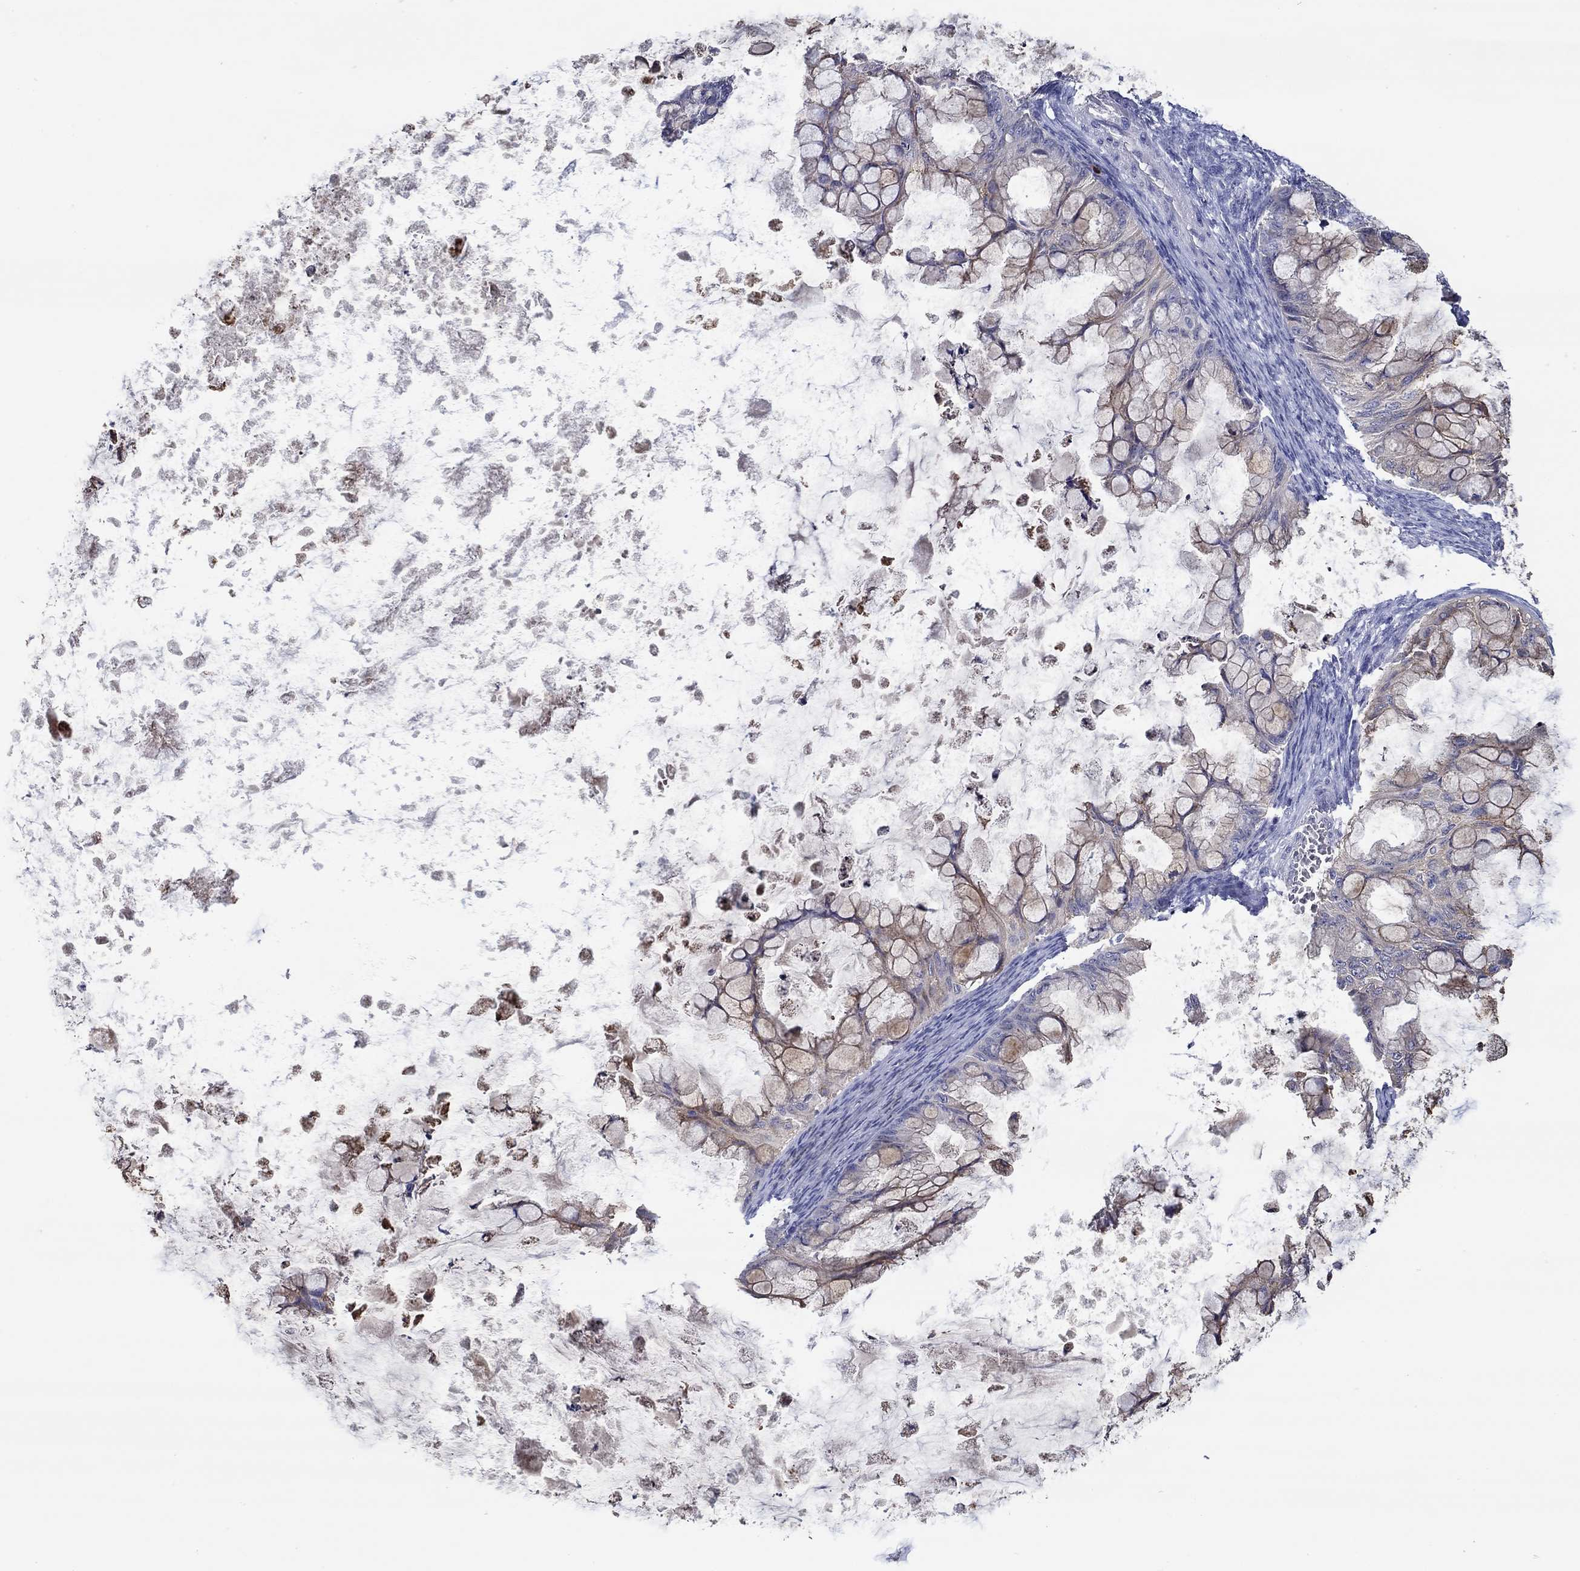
{"staining": {"intensity": "weak", "quantity": "25%-75%", "location": "cytoplasmic/membranous"}, "tissue": "ovarian cancer", "cell_type": "Tumor cells", "image_type": "cancer", "snomed": [{"axis": "morphology", "description": "Cystadenocarcinoma, mucinous, NOS"}, {"axis": "topography", "description": "Ovary"}], "caption": "Protein staining of mucinous cystadenocarcinoma (ovarian) tissue displays weak cytoplasmic/membranous expression in about 25%-75% of tumor cells.", "gene": "CHIT1", "patient": {"sex": "female", "age": 35}}